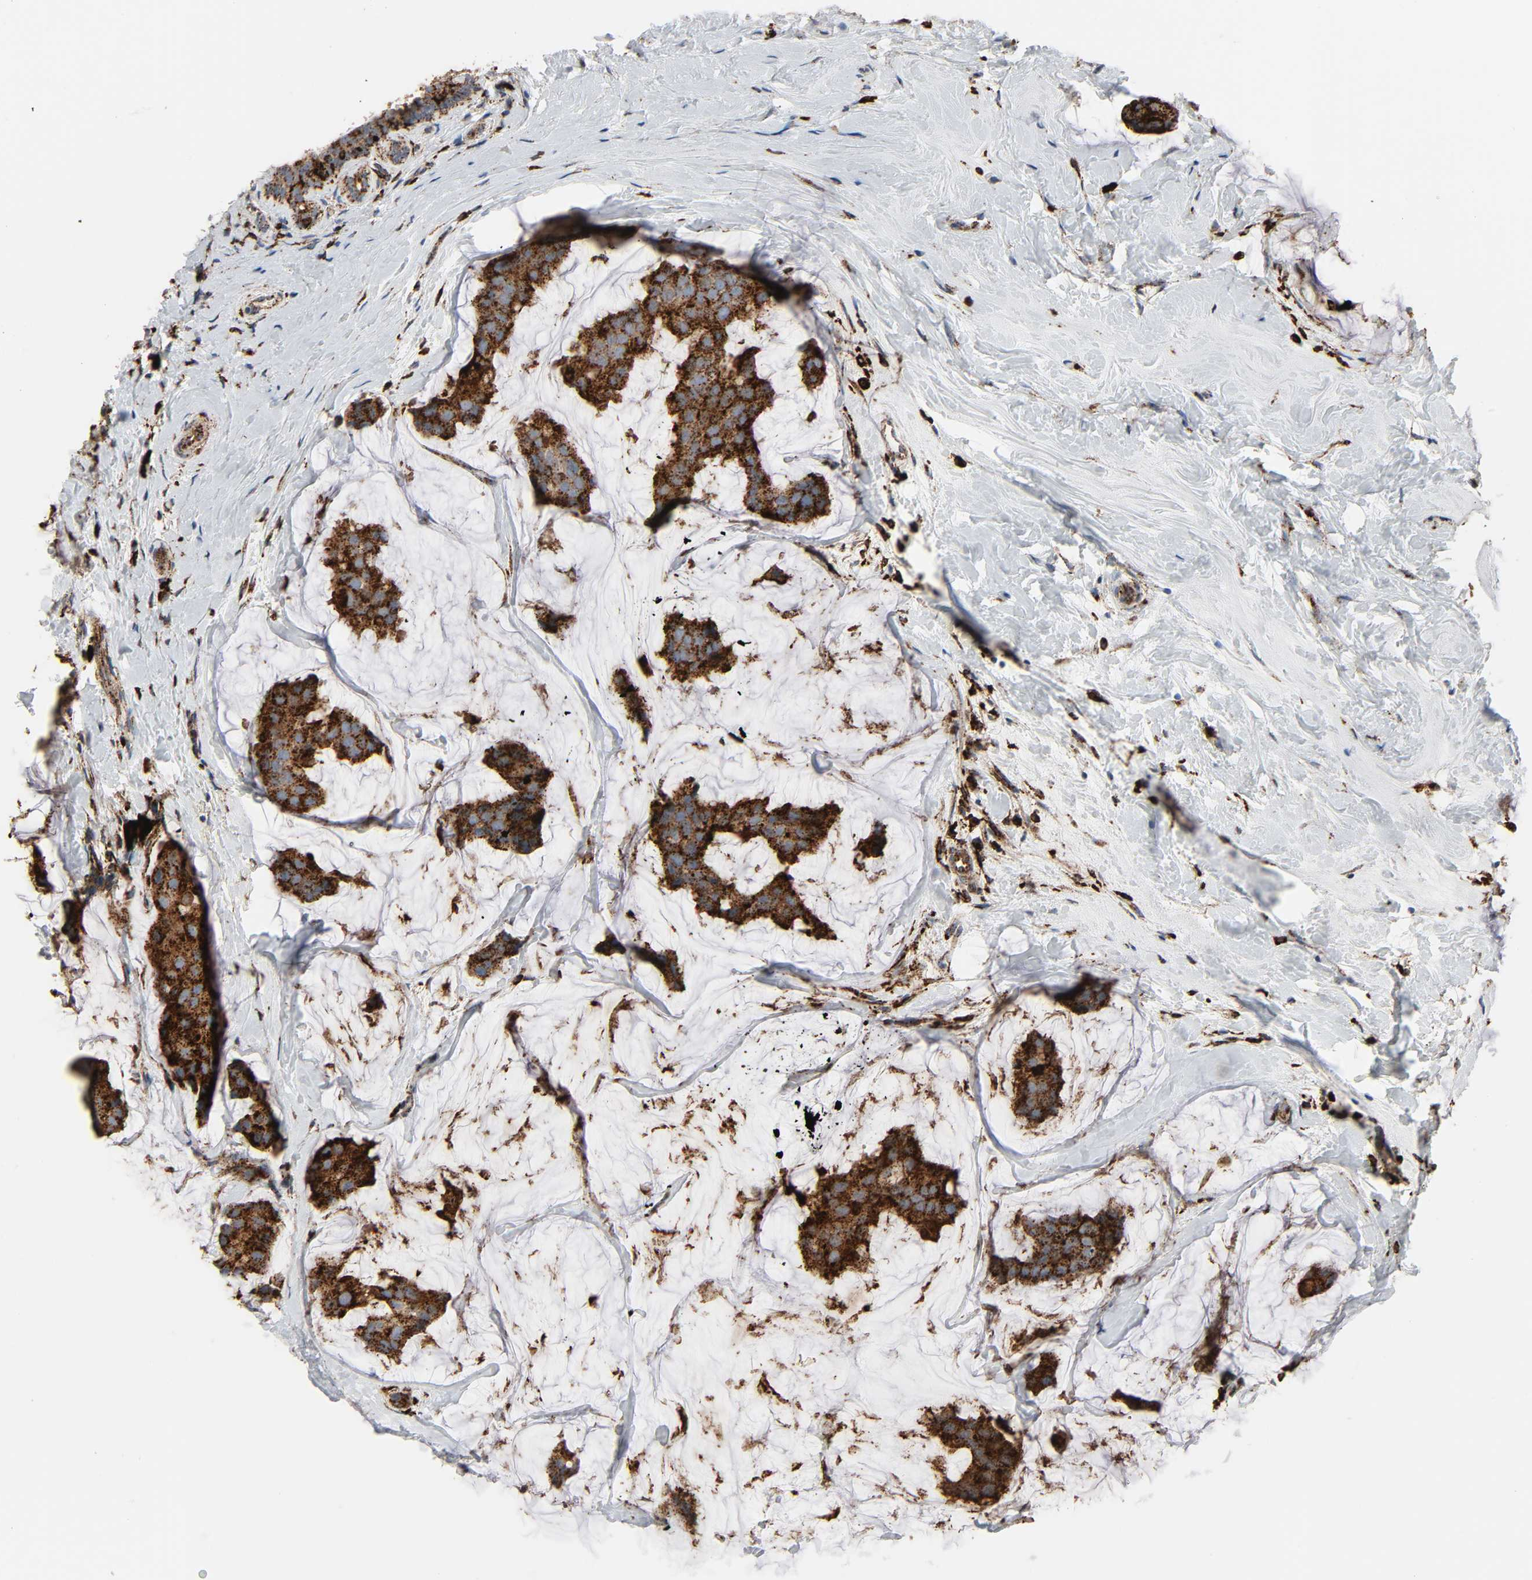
{"staining": {"intensity": "strong", "quantity": ">75%", "location": "cytoplasmic/membranous"}, "tissue": "breast cancer", "cell_type": "Tumor cells", "image_type": "cancer", "snomed": [{"axis": "morphology", "description": "Normal tissue, NOS"}, {"axis": "morphology", "description": "Duct carcinoma"}, {"axis": "topography", "description": "Breast"}], "caption": "A micrograph of human breast cancer stained for a protein displays strong cytoplasmic/membranous brown staining in tumor cells.", "gene": "PSAP", "patient": {"sex": "female", "age": 50}}